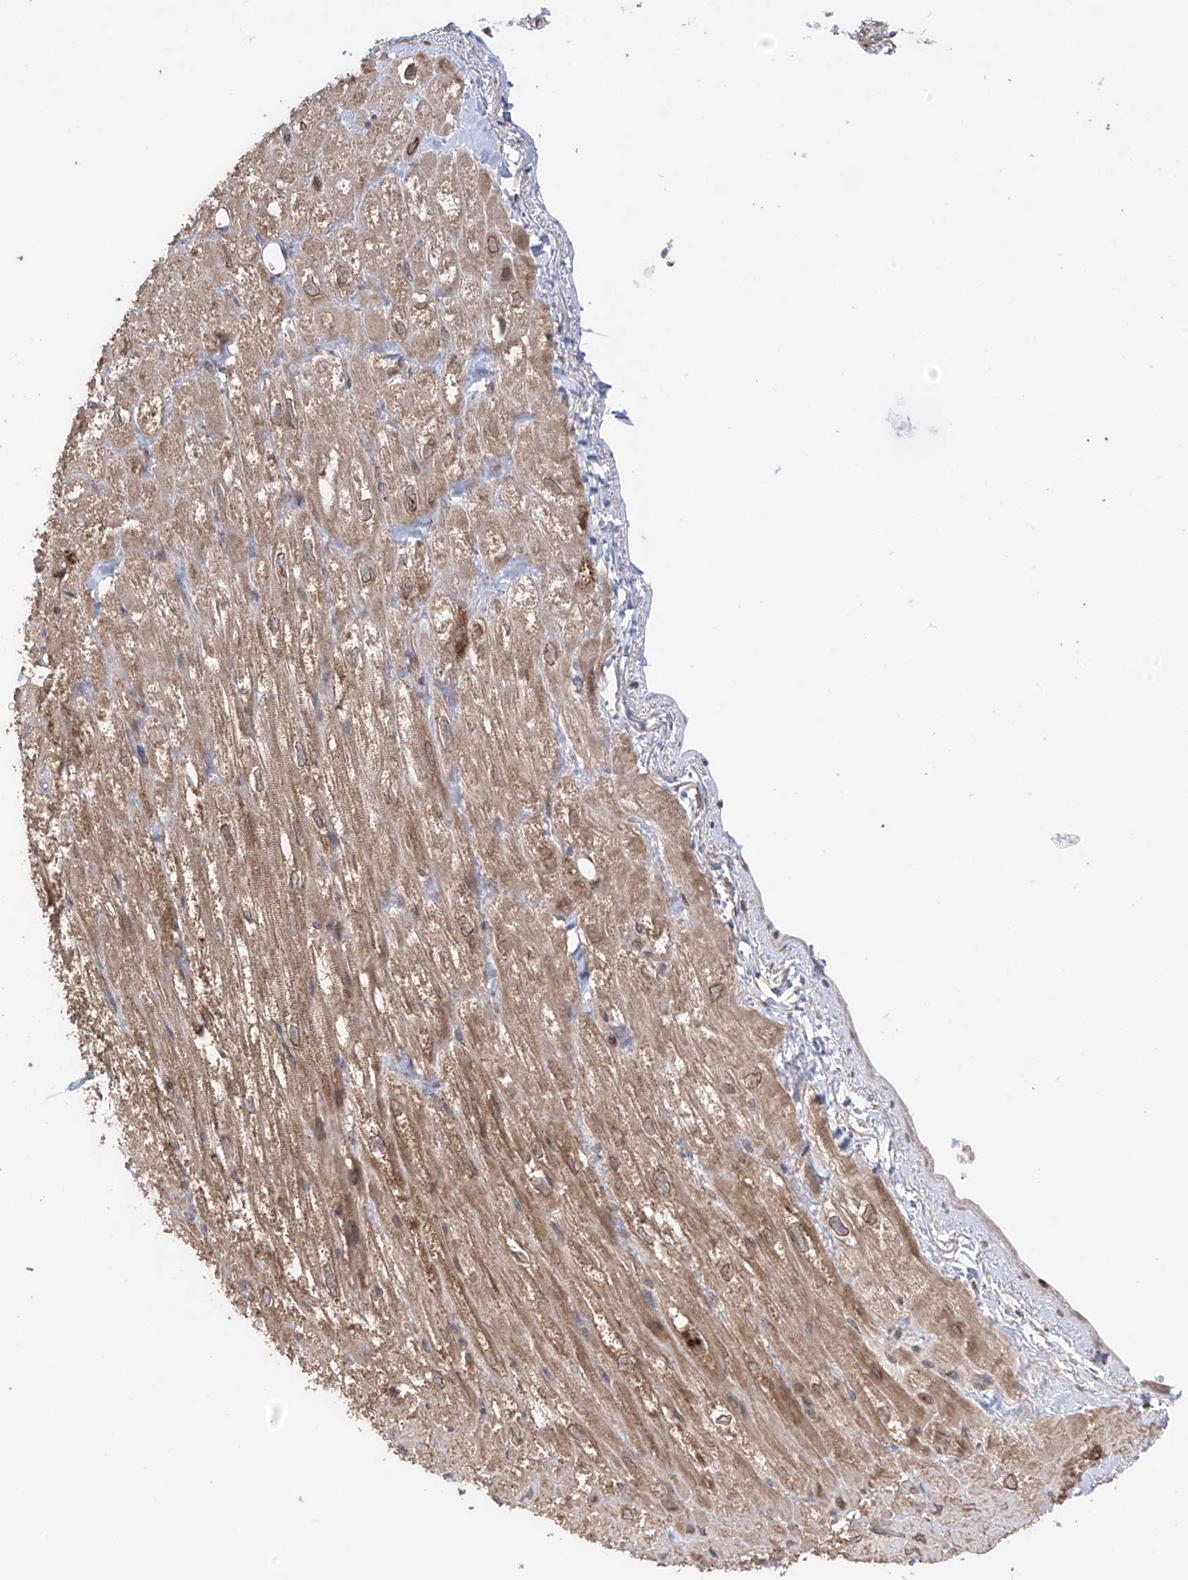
{"staining": {"intensity": "moderate", "quantity": ">75%", "location": "cytoplasmic/membranous"}, "tissue": "heart muscle", "cell_type": "Cardiomyocytes", "image_type": "normal", "snomed": [{"axis": "morphology", "description": "Normal tissue, NOS"}, {"axis": "topography", "description": "Heart"}], "caption": "DAB (3,3'-diaminobenzidine) immunohistochemical staining of unremarkable human heart muscle displays moderate cytoplasmic/membranous protein positivity in approximately >75% of cardiomyocytes. Using DAB (brown) and hematoxylin (blue) stains, captured at high magnification using brightfield microscopy.", "gene": "AHCTF1", "patient": {"sex": "male", "age": 50}}